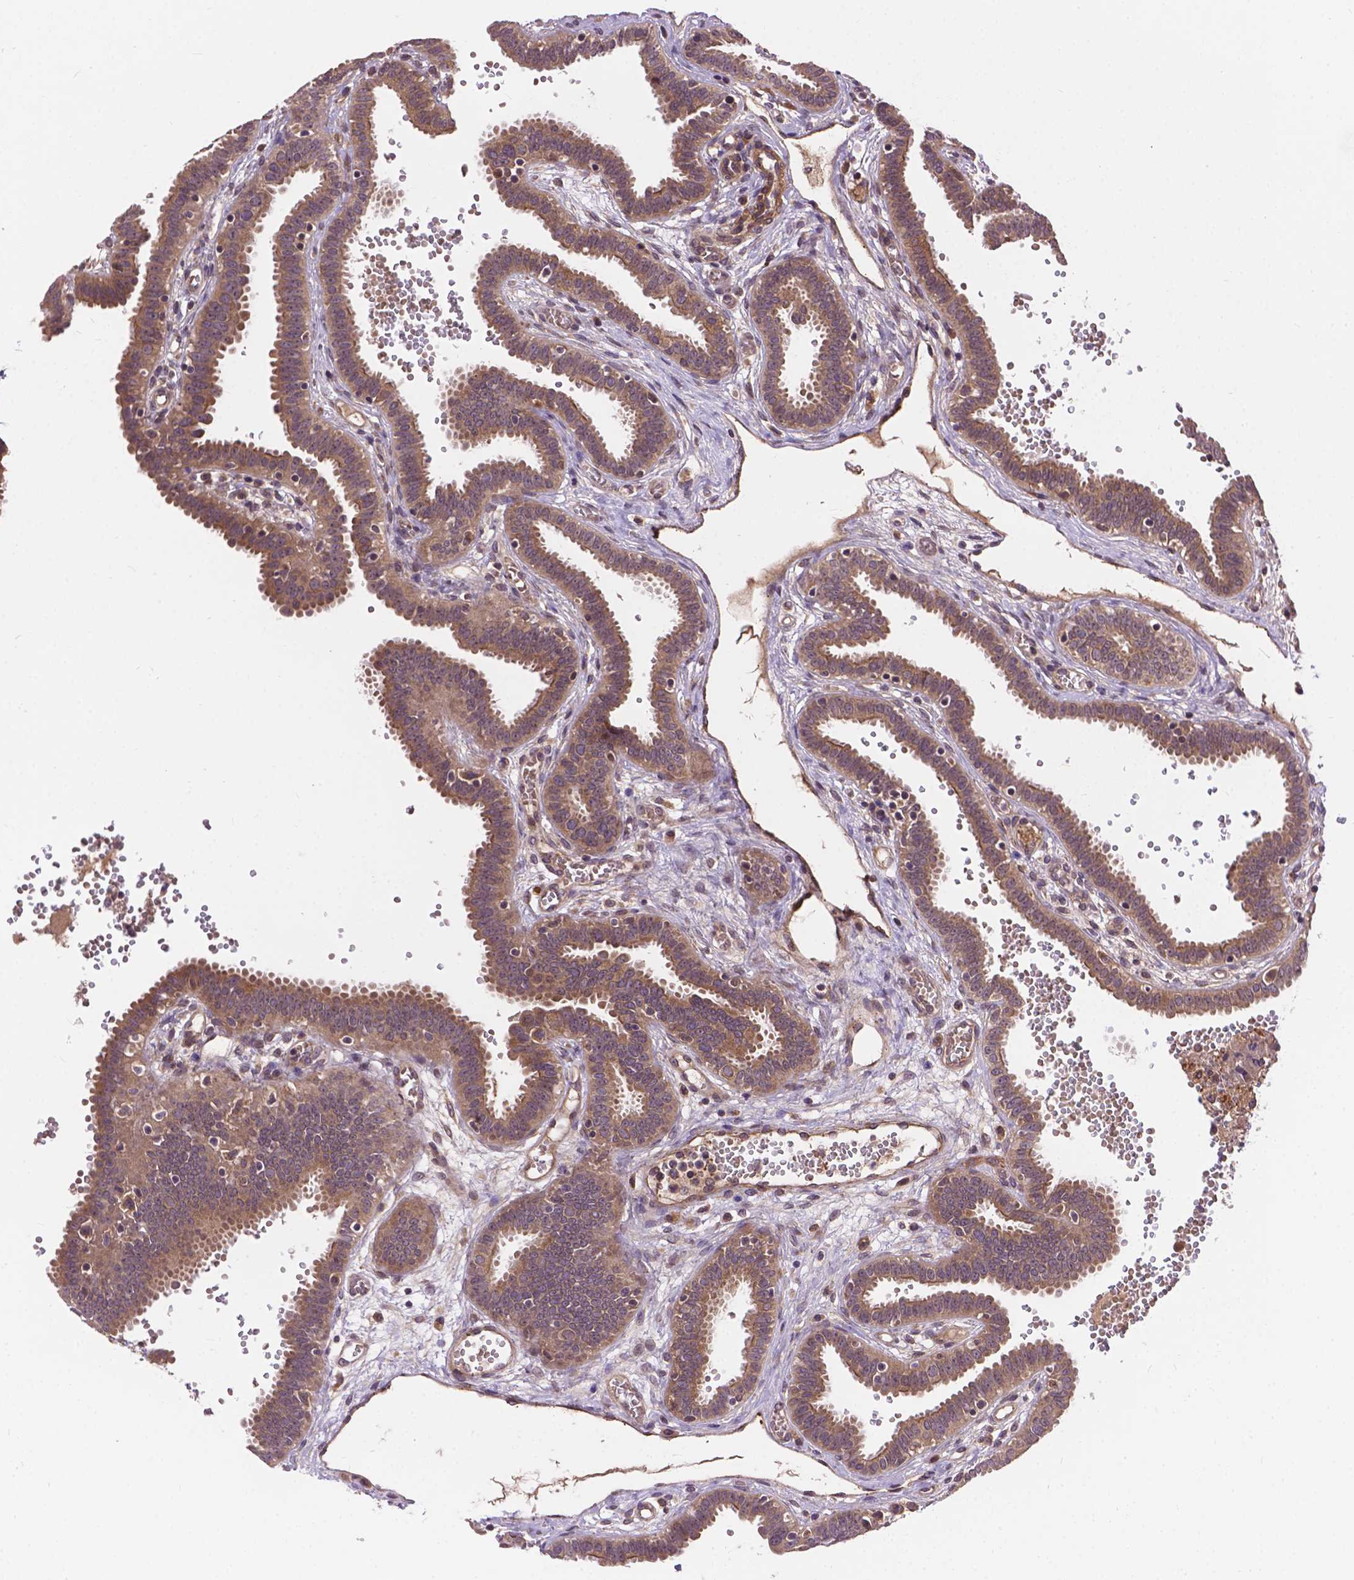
{"staining": {"intensity": "moderate", "quantity": ">75%", "location": "cytoplasmic/membranous"}, "tissue": "fallopian tube", "cell_type": "Glandular cells", "image_type": "normal", "snomed": [{"axis": "morphology", "description": "Normal tissue, NOS"}, {"axis": "topography", "description": "Fallopian tube"}], "caption": "A medium amount of moderate cytoplasmic/membranous staining is identified in approximately >75% of glandular cells in benign fallopian tube. Nuclei are stained in blue.", "gene": "ZNF616", "patient": {"sex": "female", "age": 37}}